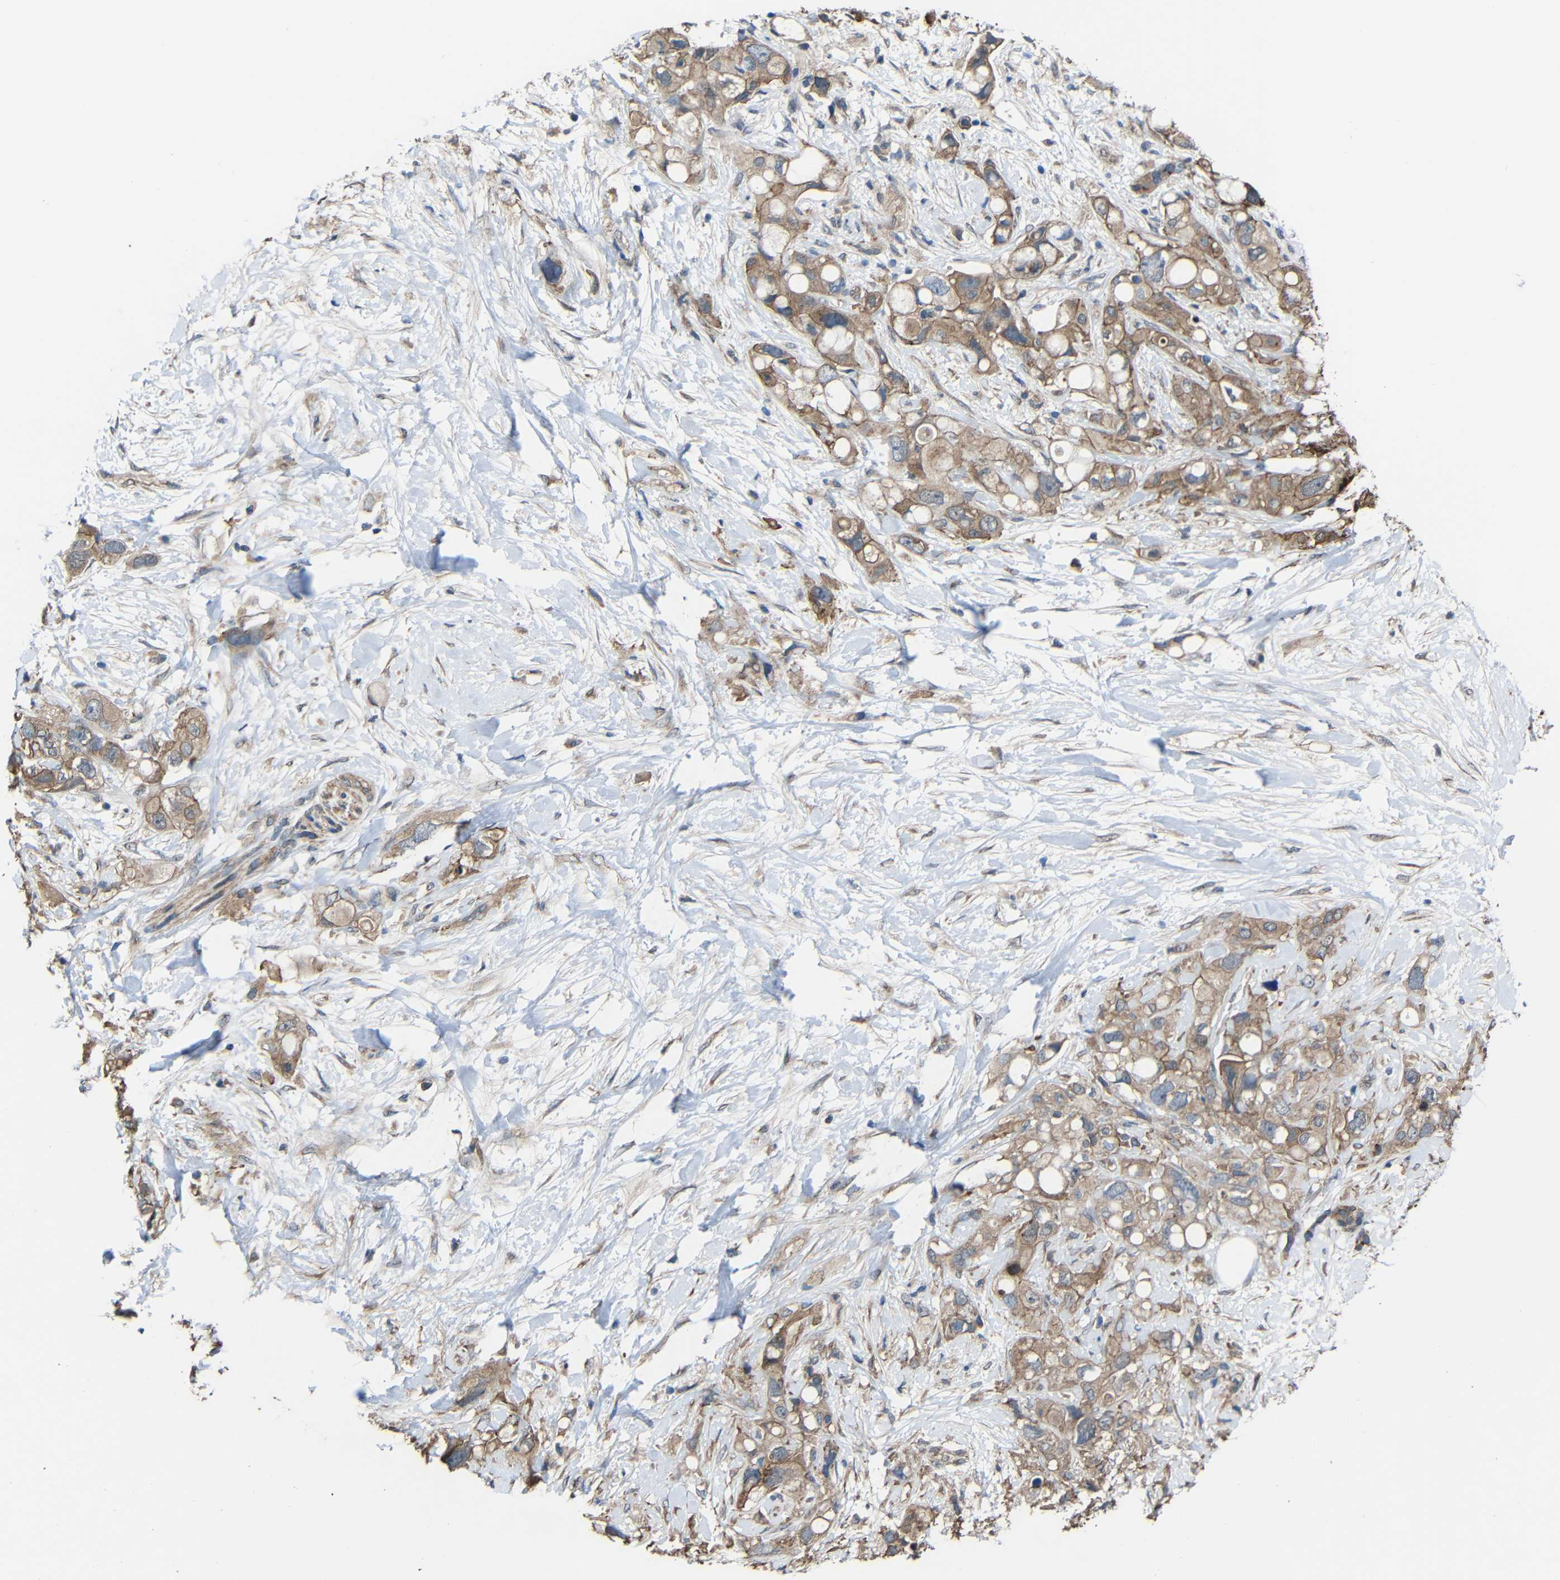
{"staining": {"intensity": "moderate", "quantity": ">75%", "location": "cytoplasmic/membranous"}, "tissue": "pancreatic cancer", "cell_type": "Tumor cells", "image_type": "cancer", "snomed": [{"axis": "morphology", "description": "Adenocarcinoma, NOS"}, {"axis": "topography", "description": "Pancreas"}], "caption": "Immunohistochemistry staining of pancreatic cancer, which reveals medium levels of moderate cytoplasmic/membranous positivity in about >75% of tumor cells indicating moderate cytoplasmic/membranous protein expression. The staining was performed using DAB (brown) for protein detection and nuclei were counterstained in hematoxylin (blue).", "gene": "CHST9", "patient": {"sex": "female", "age": 56}}